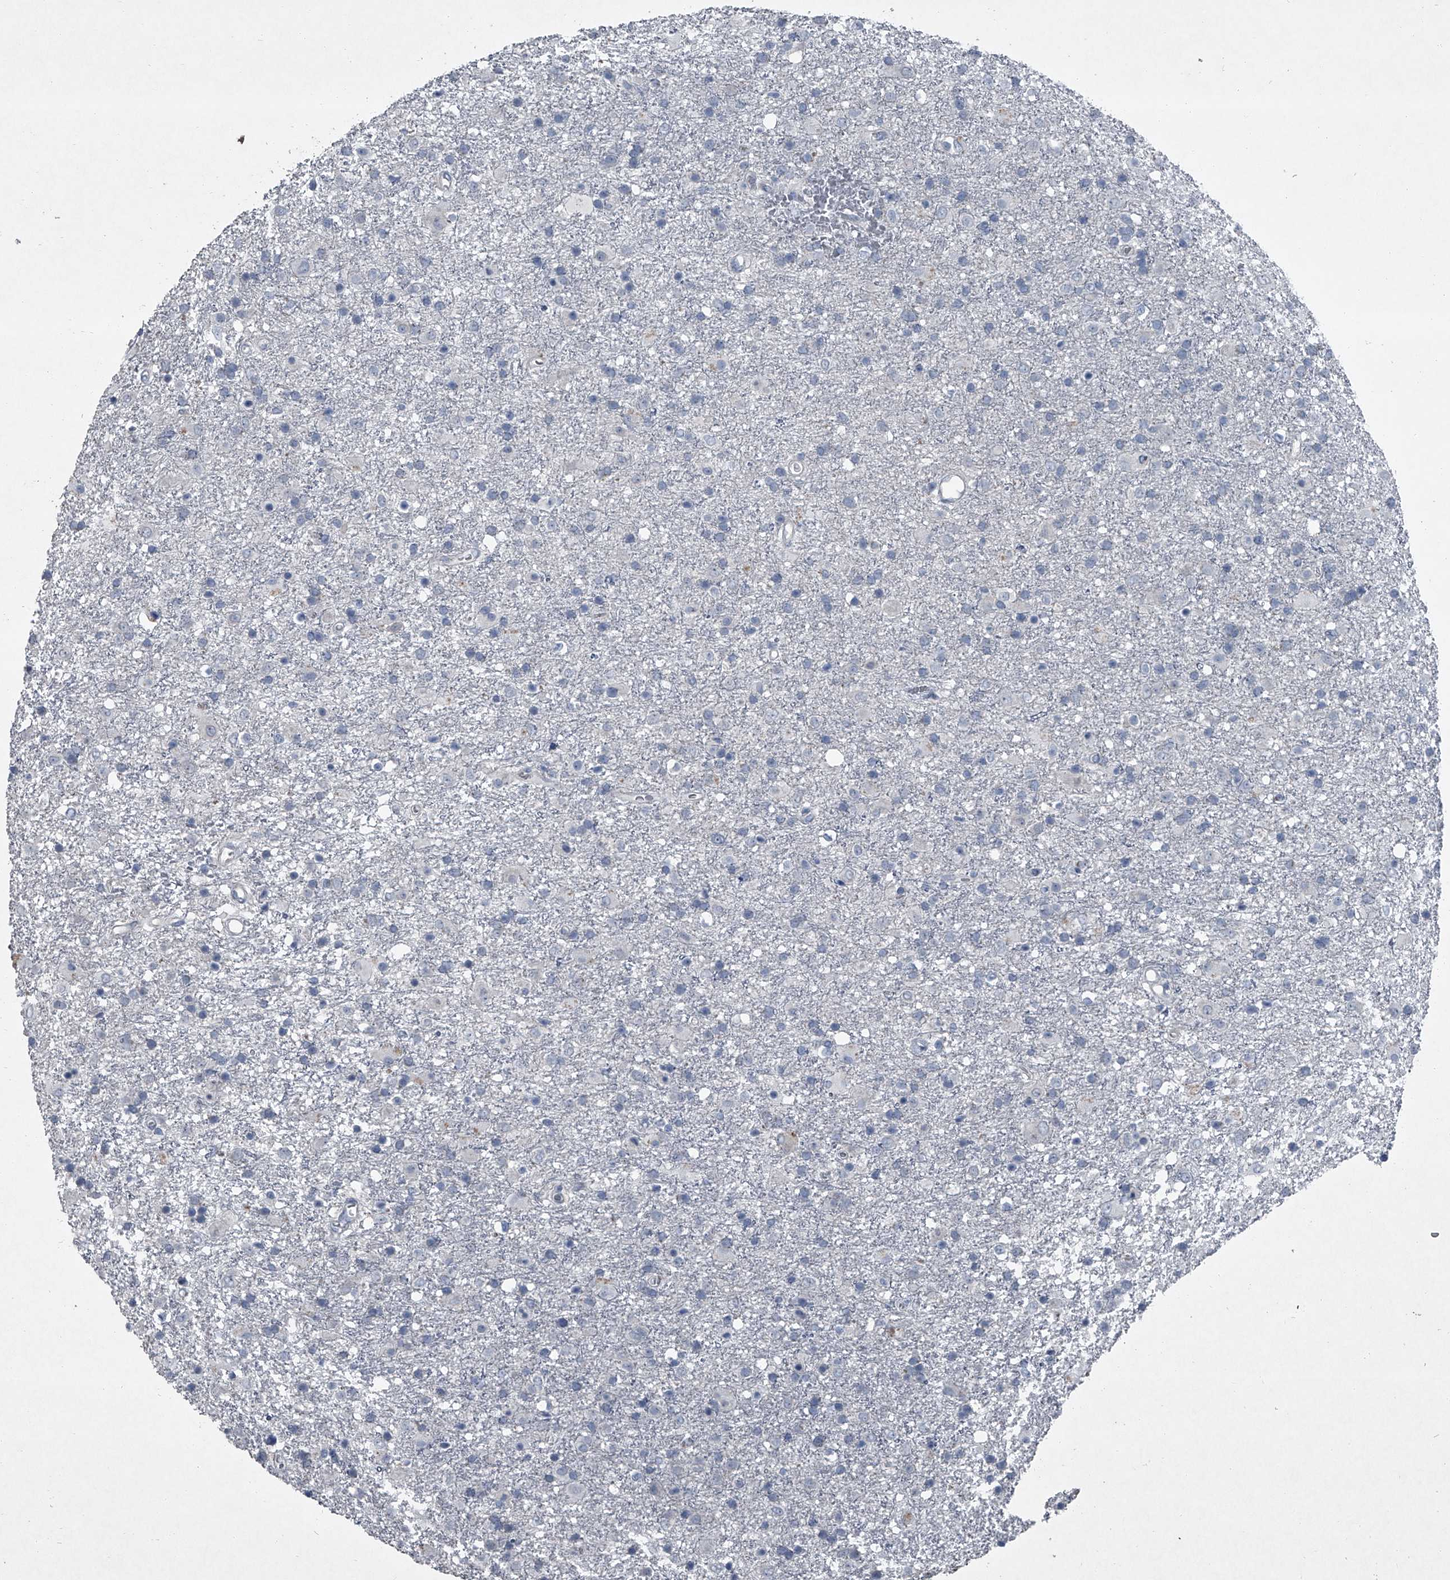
{"staining": {"intensity": "negative", "quantity": "none", "location": "none"}, "tissue": "glioma", "cell_type": "Tumor cells", "image_type": "cancer", "snomed": [{"axis": "morphology", "description": "Glioma, malignant, Low grade"}, {"axis": "topography", "description": "Brain"}], "caption": "DAB (3,3'-diaminobenzidine) immunohistochemical staining of human glioma demonstrates no significant positivity in tumor cells. (Immunohistochemistry (ihc), brightfield microscopy, high magnification).", "gene": "HEPHL1", "patient": {"sex": "male", "age": 65}}